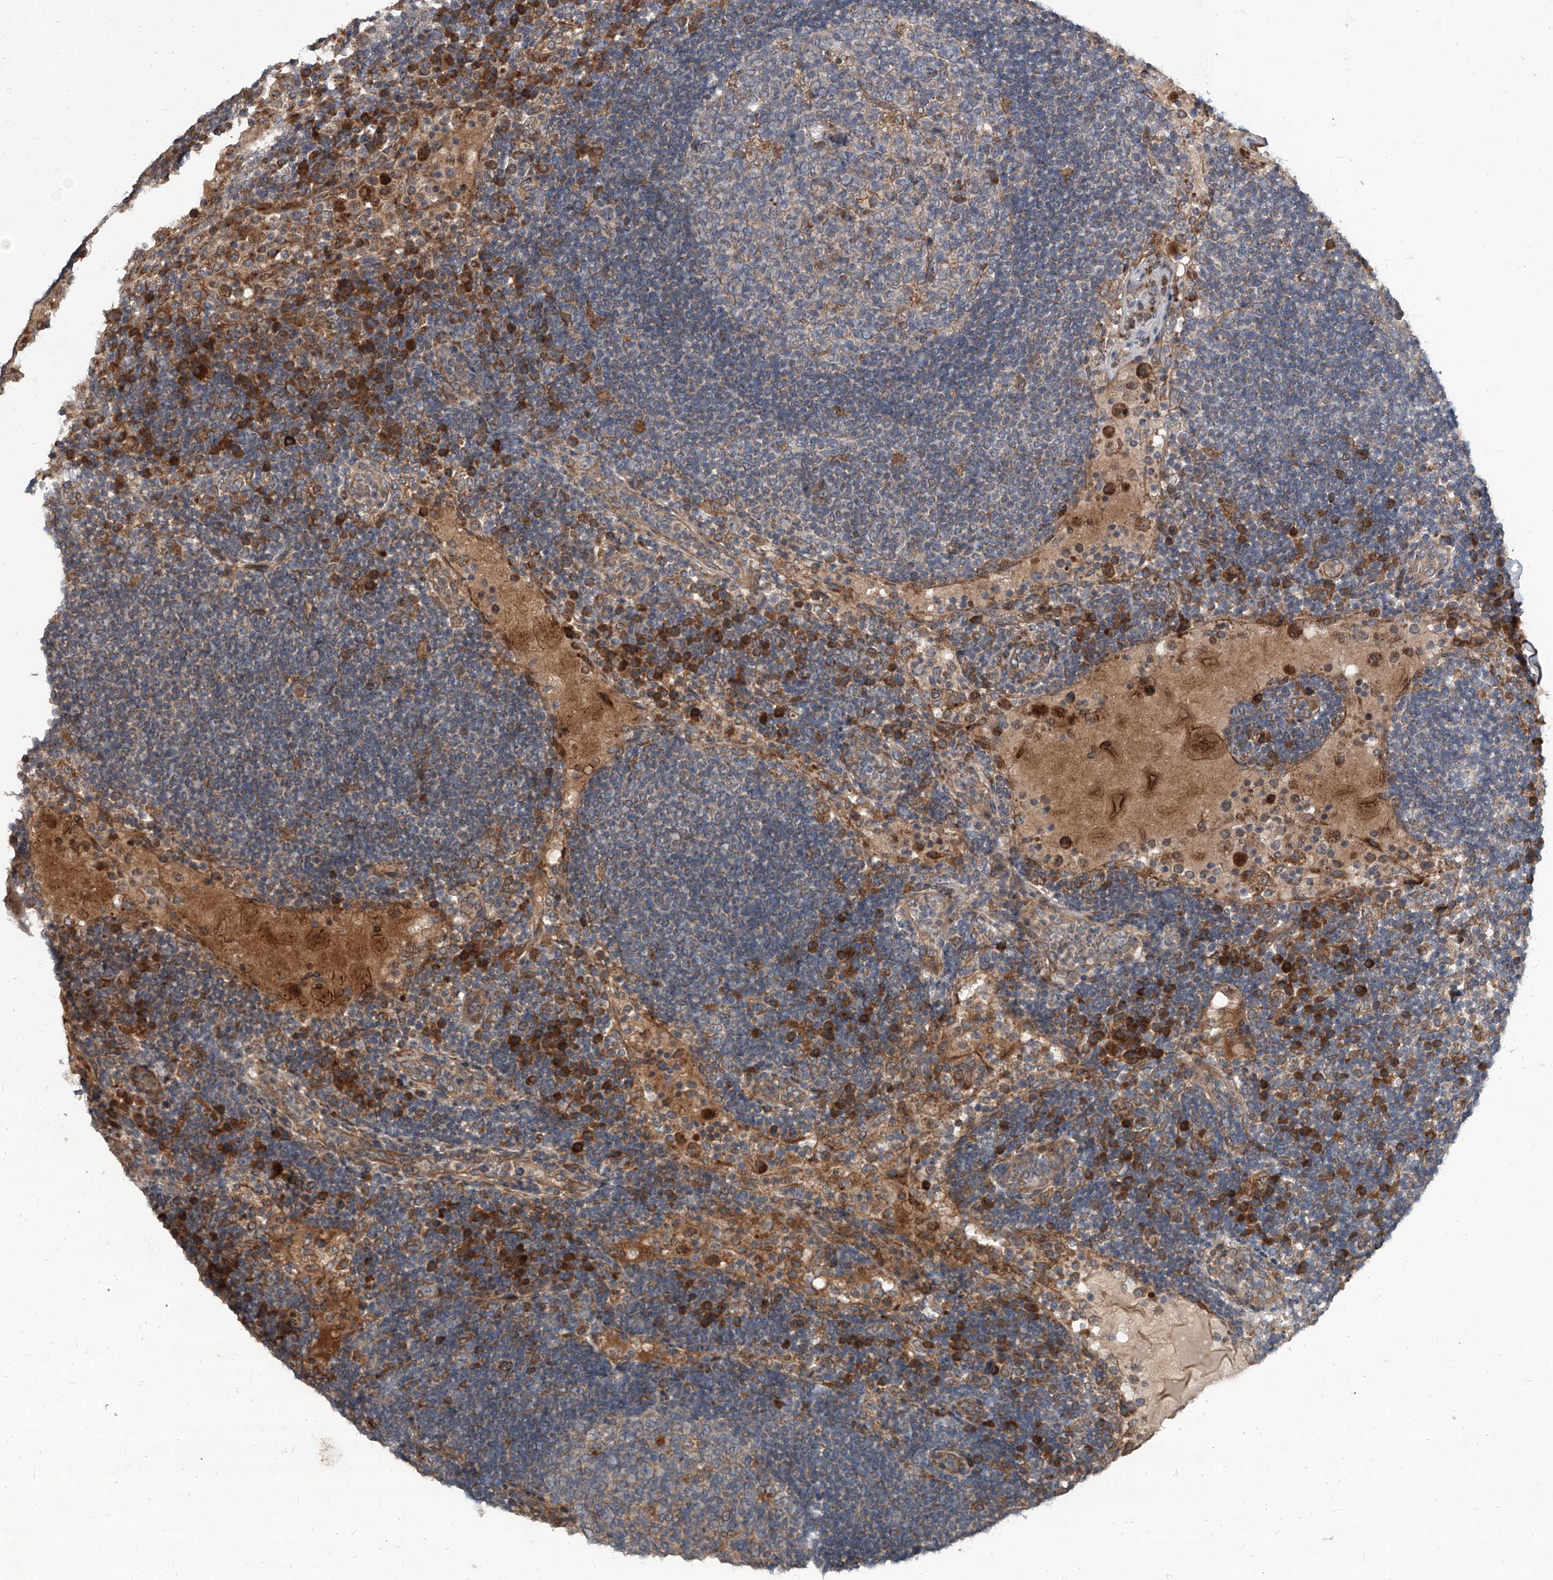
{"staining": {"intensity": "moderate", "quantity": "<25%", "location": "cytoplasmic/membranous"}, "tissue": "lymph node", "cell_type": "Germinal center cells", "image_type": "normal", "snomed": [{"axis": "morphology", "description": "Normal tissue, NOS"}, {"axis": "topography", "description": "Lymph node"}], "caption": "DAB immunohistochemical staining of benign lymph node shows moderate cytoplasmic/membranous protein expression in approximately <25% of germinal center cells.", "gene": "EVA1C", "patient": {"sex": "female", "age": 53}}